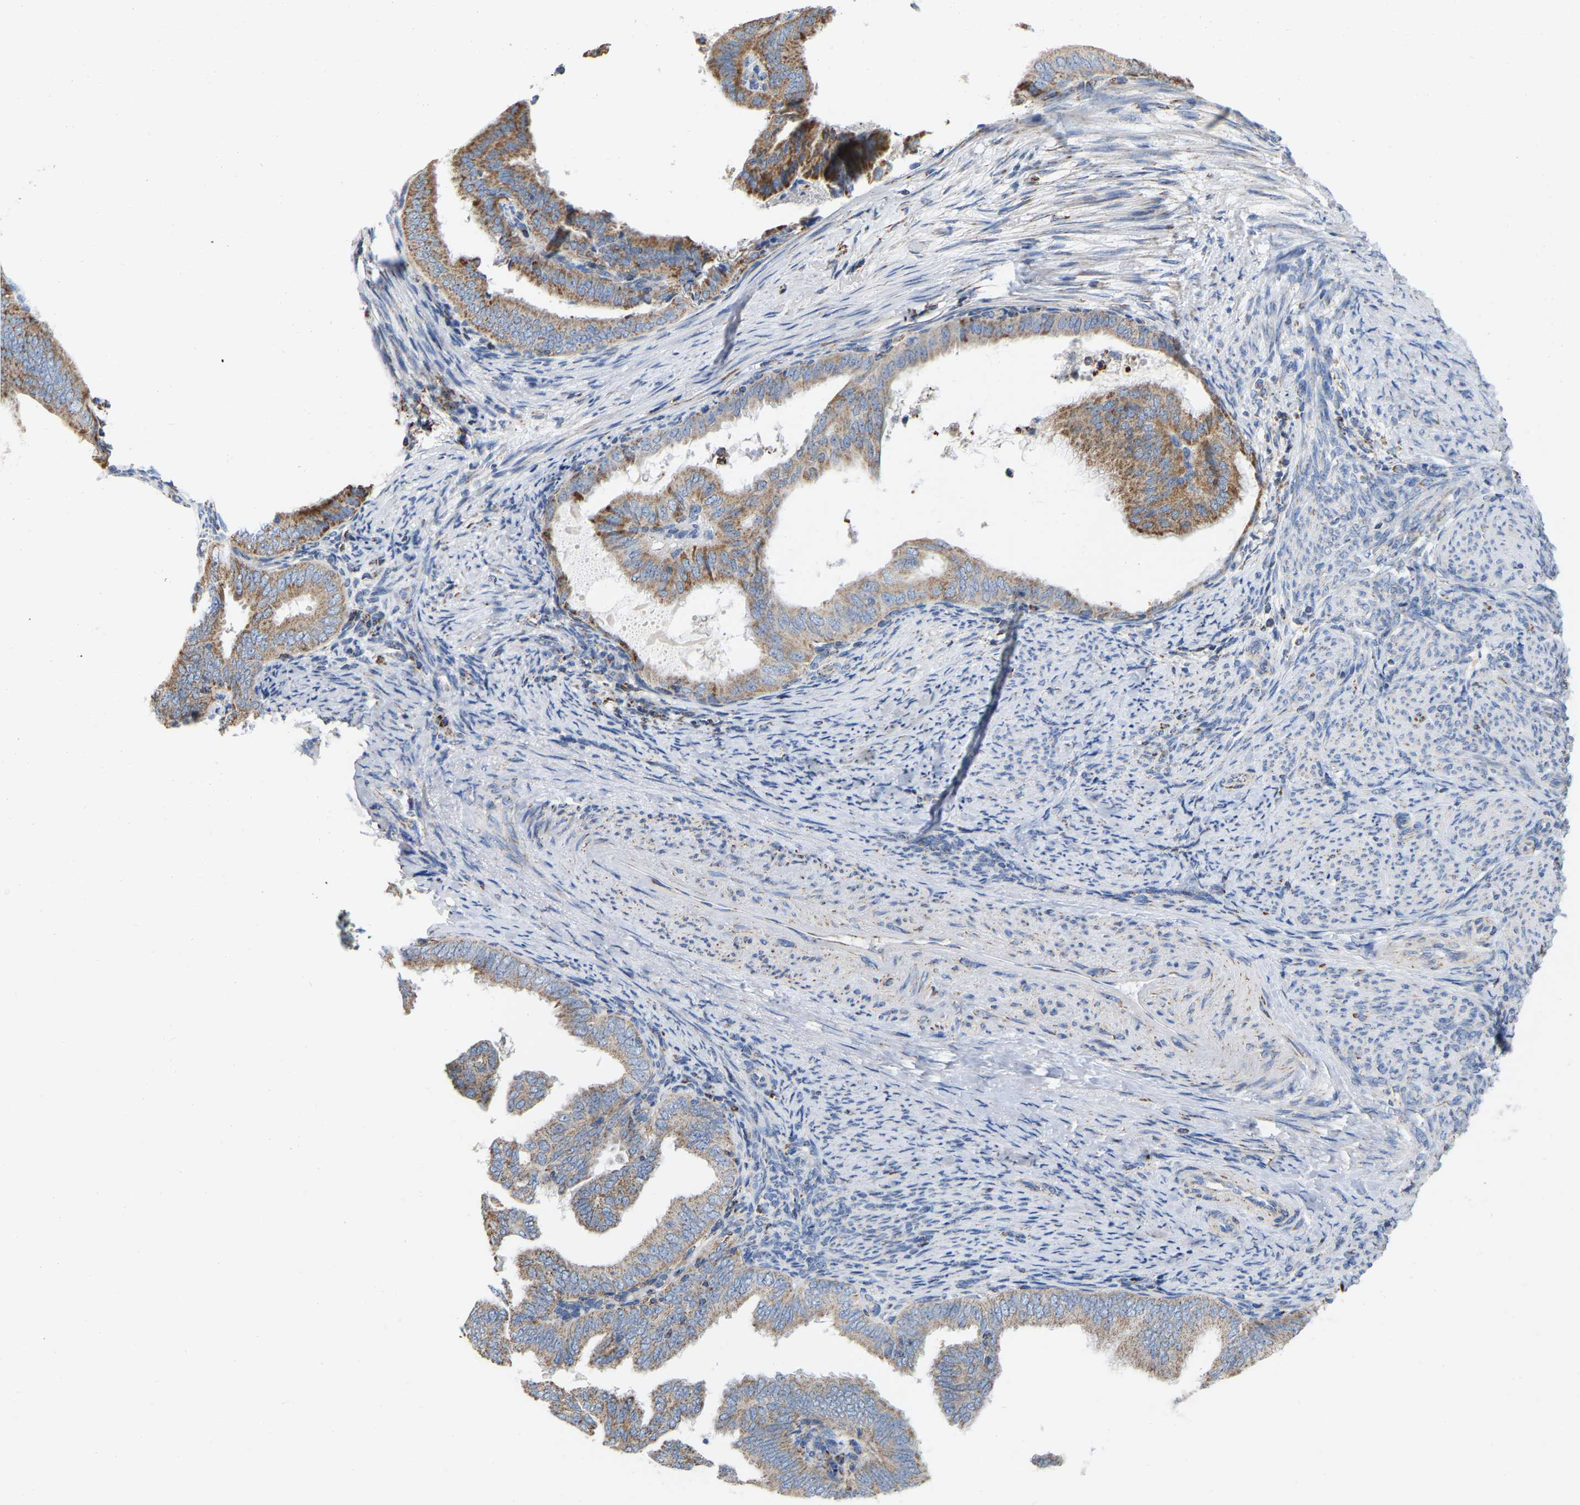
{"staining": {"intensity": "moderate", "quantity": ">75%", "location": "cytoplasmic/membranous"}, "tissue": "endometrial cancer", "cell_type": "Tumor cells", "image_type": "cancer", "snomed": [{"axis": "morphology", "description": "Adenocarcinoma, NOS"}, {"axis": "topography", "description": "Endometrium"}], "caption": "Moderate cytoplasmic/membranous staining is present in approximately >75% of tumor cells in endometrial adenocarcinoma.", "gene": "CBLB", "patient": {"sex": "female", "age": 58}}